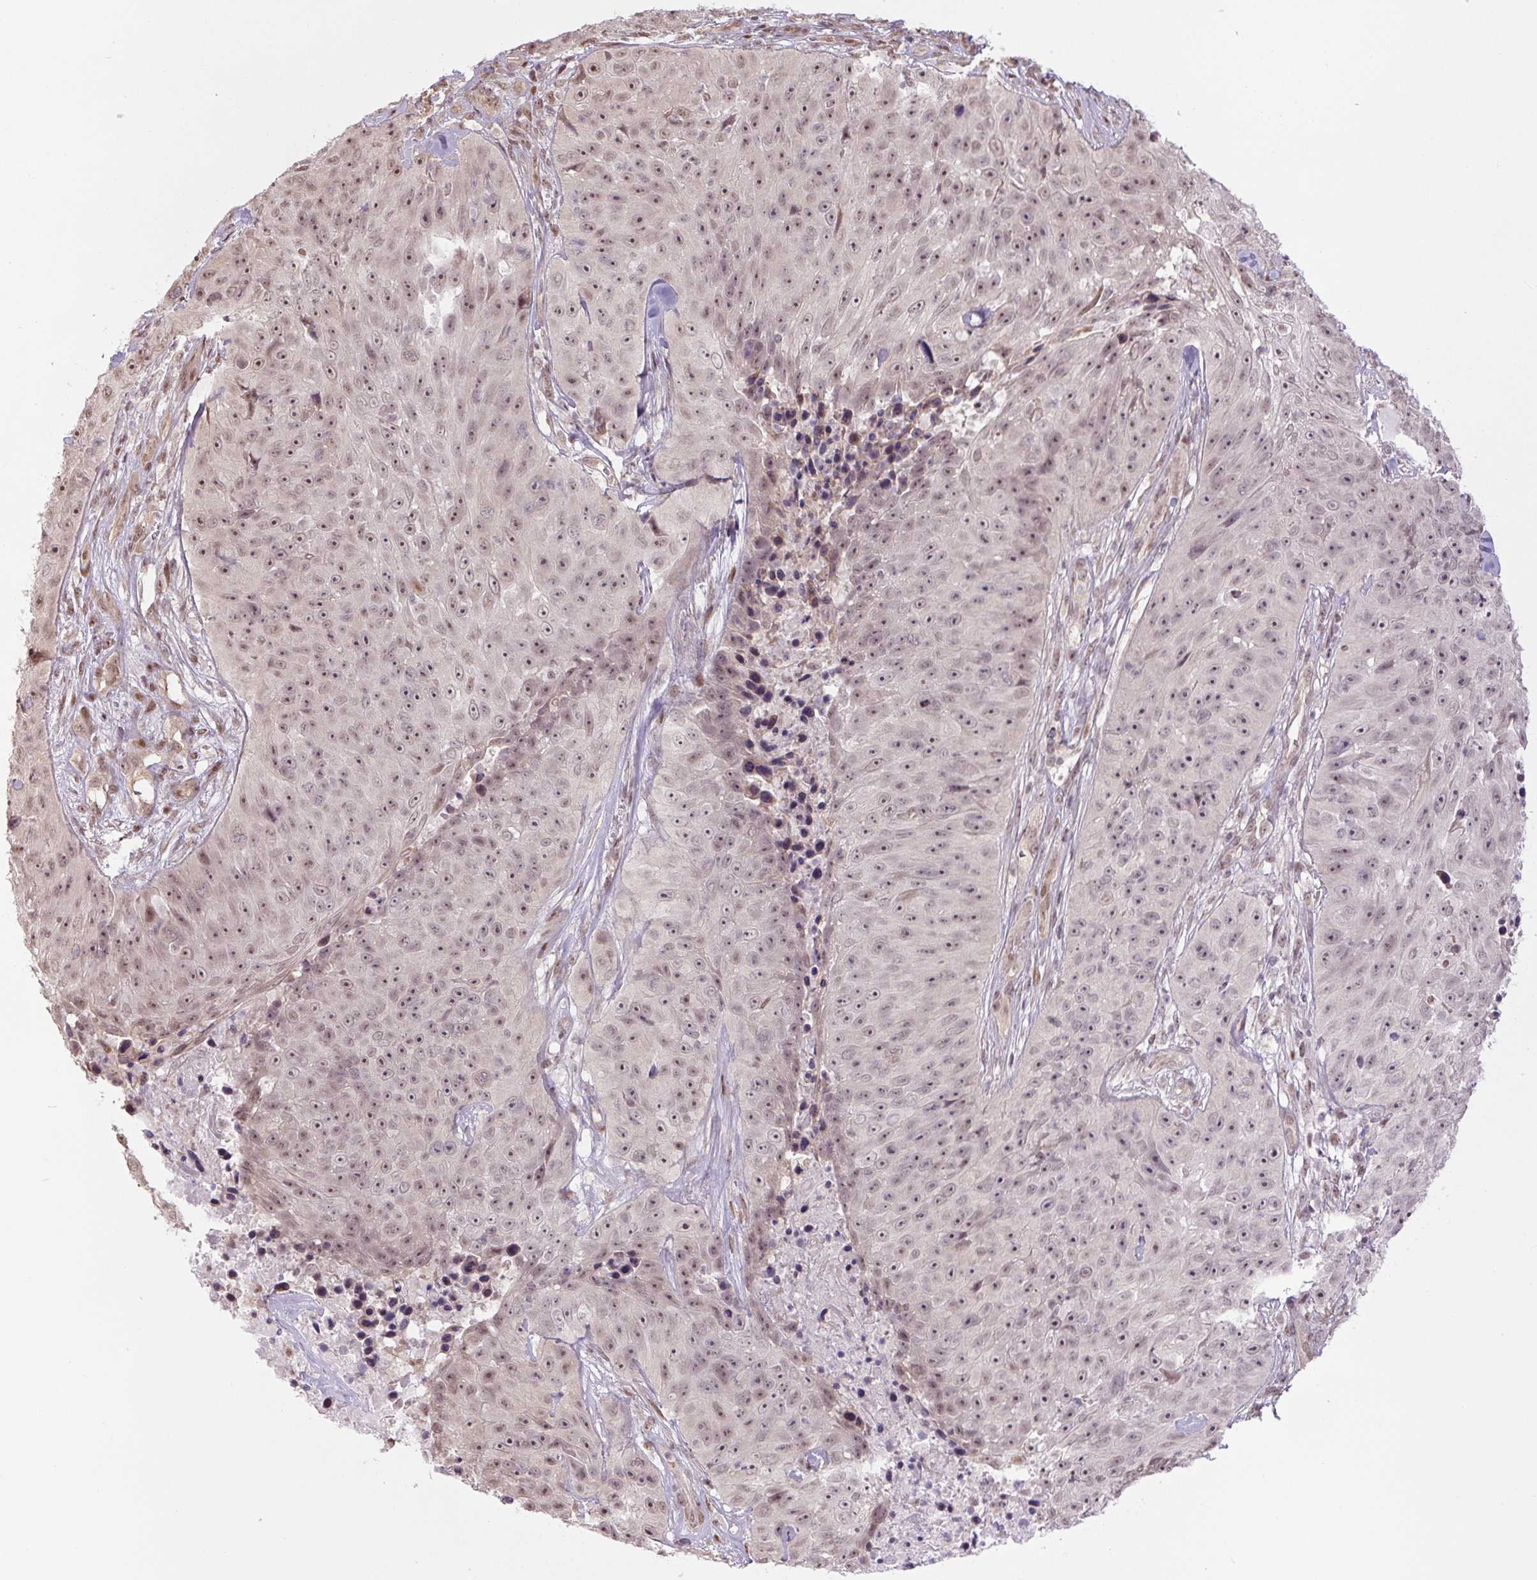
{"staining": {"intensity": "moderate", "quantity": ">75%", "location": "nuclear"}, "tissue": "skin cancer", "cell_type": "Tumor cells", "image_type": "cancer", "snomed": [{"axis": "morphology", "description": "Squamous cell carcinoma, NOS"}, {"axis": "topography", "description": "Skin"}], "caption": "Protein staining of skin squamous cell carcinoma tissue demonstrates moderate nuclear expression in approximately >75% of tumor cells.", "gene": "TCFL5", "patient": {"sex": "female", "age": 87}}